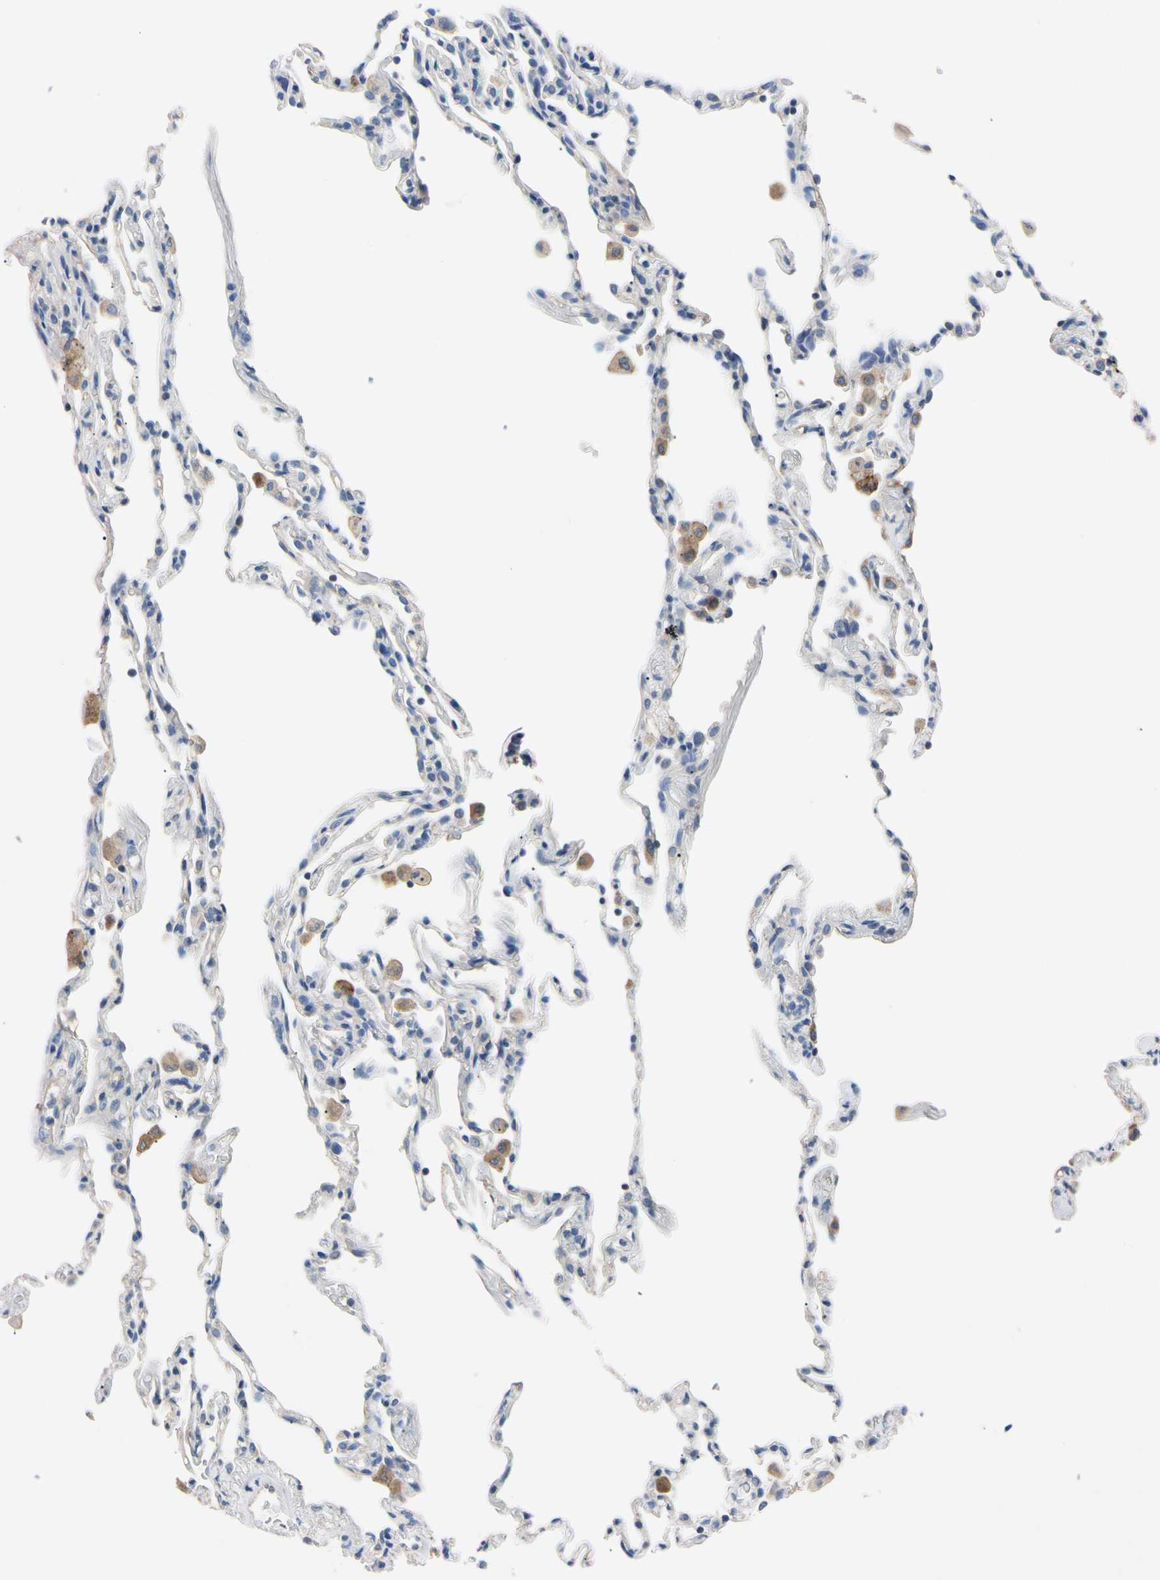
{"staining": {"intensity": "negative", "quantity": "none", "location": "none"}, "tissue": "lung", "cell_type": "Alveolar cells", "image_type": "normal", "snomed": [{"axis": "morphology", "description": "Normal tissue, NOS"}, {"axis": "topography", "description": "Lung"}], "caption": "This micrograph is of benign lung stained with IHC to label a protein in brown with the nuclei are counter-stained blue. There is no positivity in alveolar cells.", "gene": "PNKD", "patient": {"sex": "male", "age": 59}}